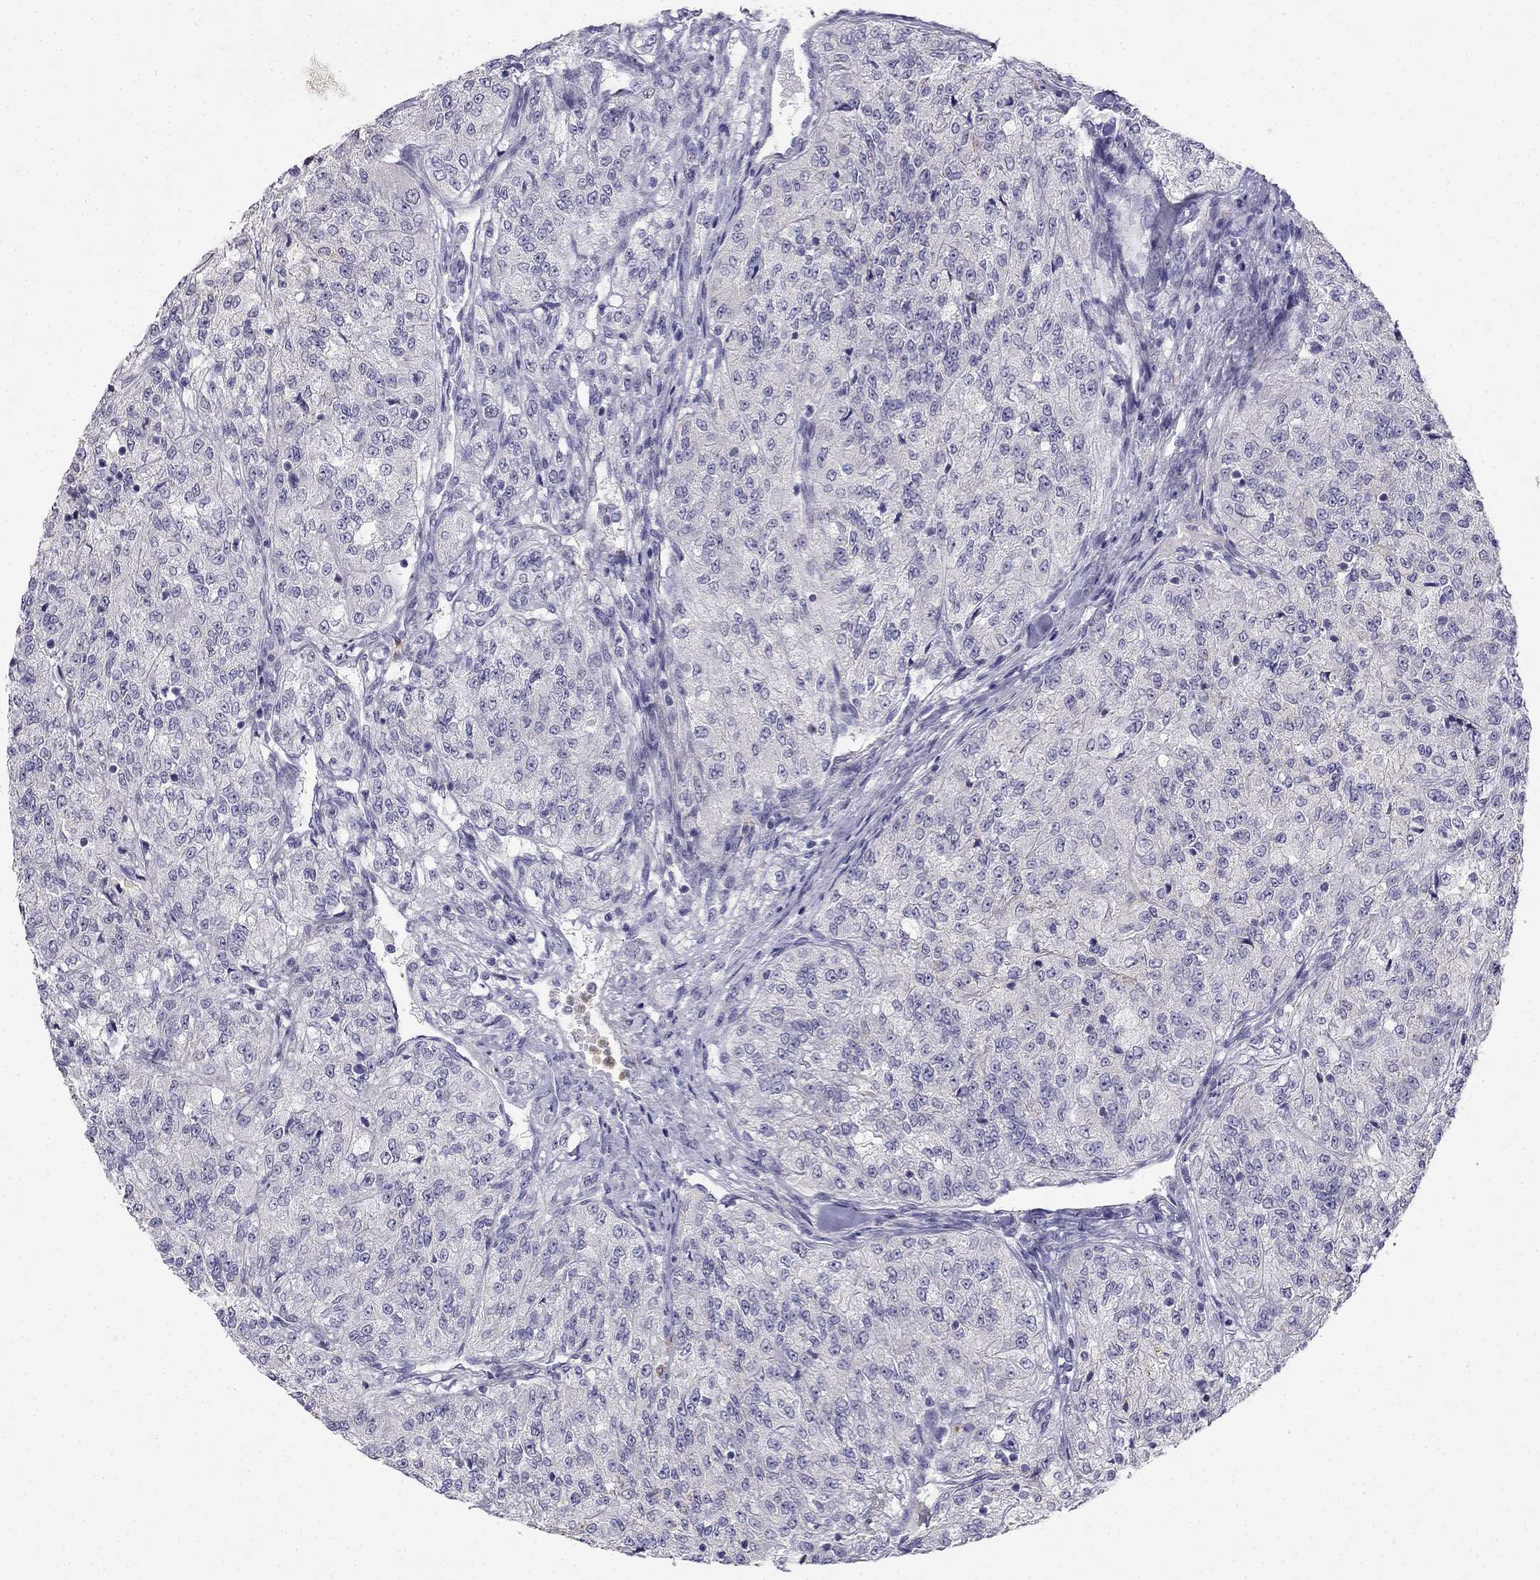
{"staining": {"intensity": "negative", "quantity": "none", "location": "none"}, "tissue": "renal cancer", "cell_type": "Tumor cells", "image_type": "cancer", "snomed": [{"axis": "morphology", "description": "Adenocarcinoma, NOS"}, {"axis": "topography", "description": "Kidney"}], "caption": "This is an immunohistochemistry (IHC) image of human renal cancer (adenocarcinoma). There is no expression in tumor cells.", "gene": "C16orf89", "patient": {"sex": "female", "age": 63}}